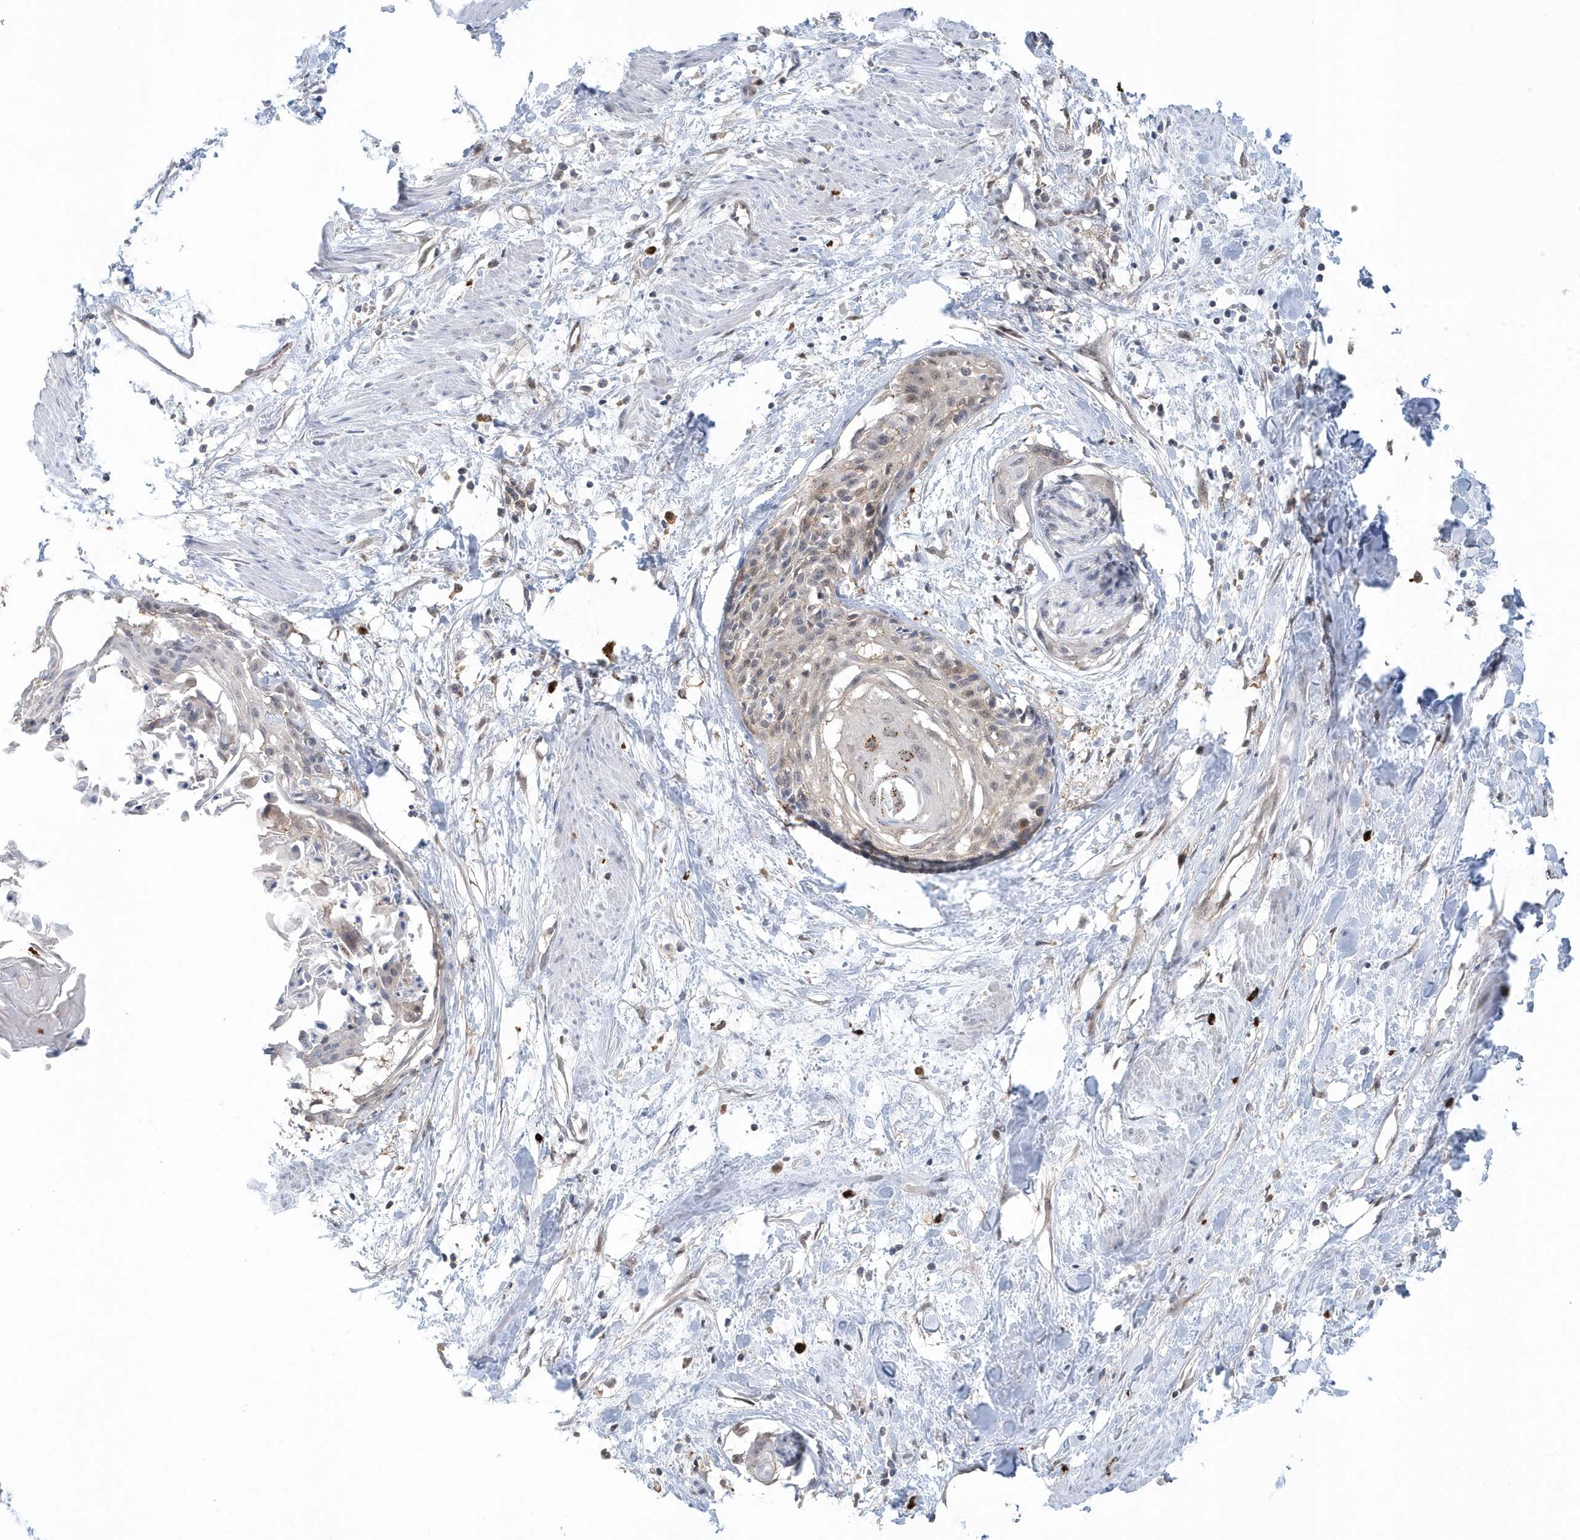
{"staining": {"intensity": "negative", "quantity": "none", "location": "none"}, "tissue": "cervical cancer", "cell_type": "Tumor cells", "image_type": "cancer", "snomed": [{"axis": "morphology", "description": "Squamous cell carcinoma, NOS"}, {"axis": "topography", "description": "Cervix"}], "caption": "Cervical cancer stained for a protein using IHC exhibits no staining tumor cells.", "gene": "RNF7", "patient": {"sex": "female", "age": 57}}